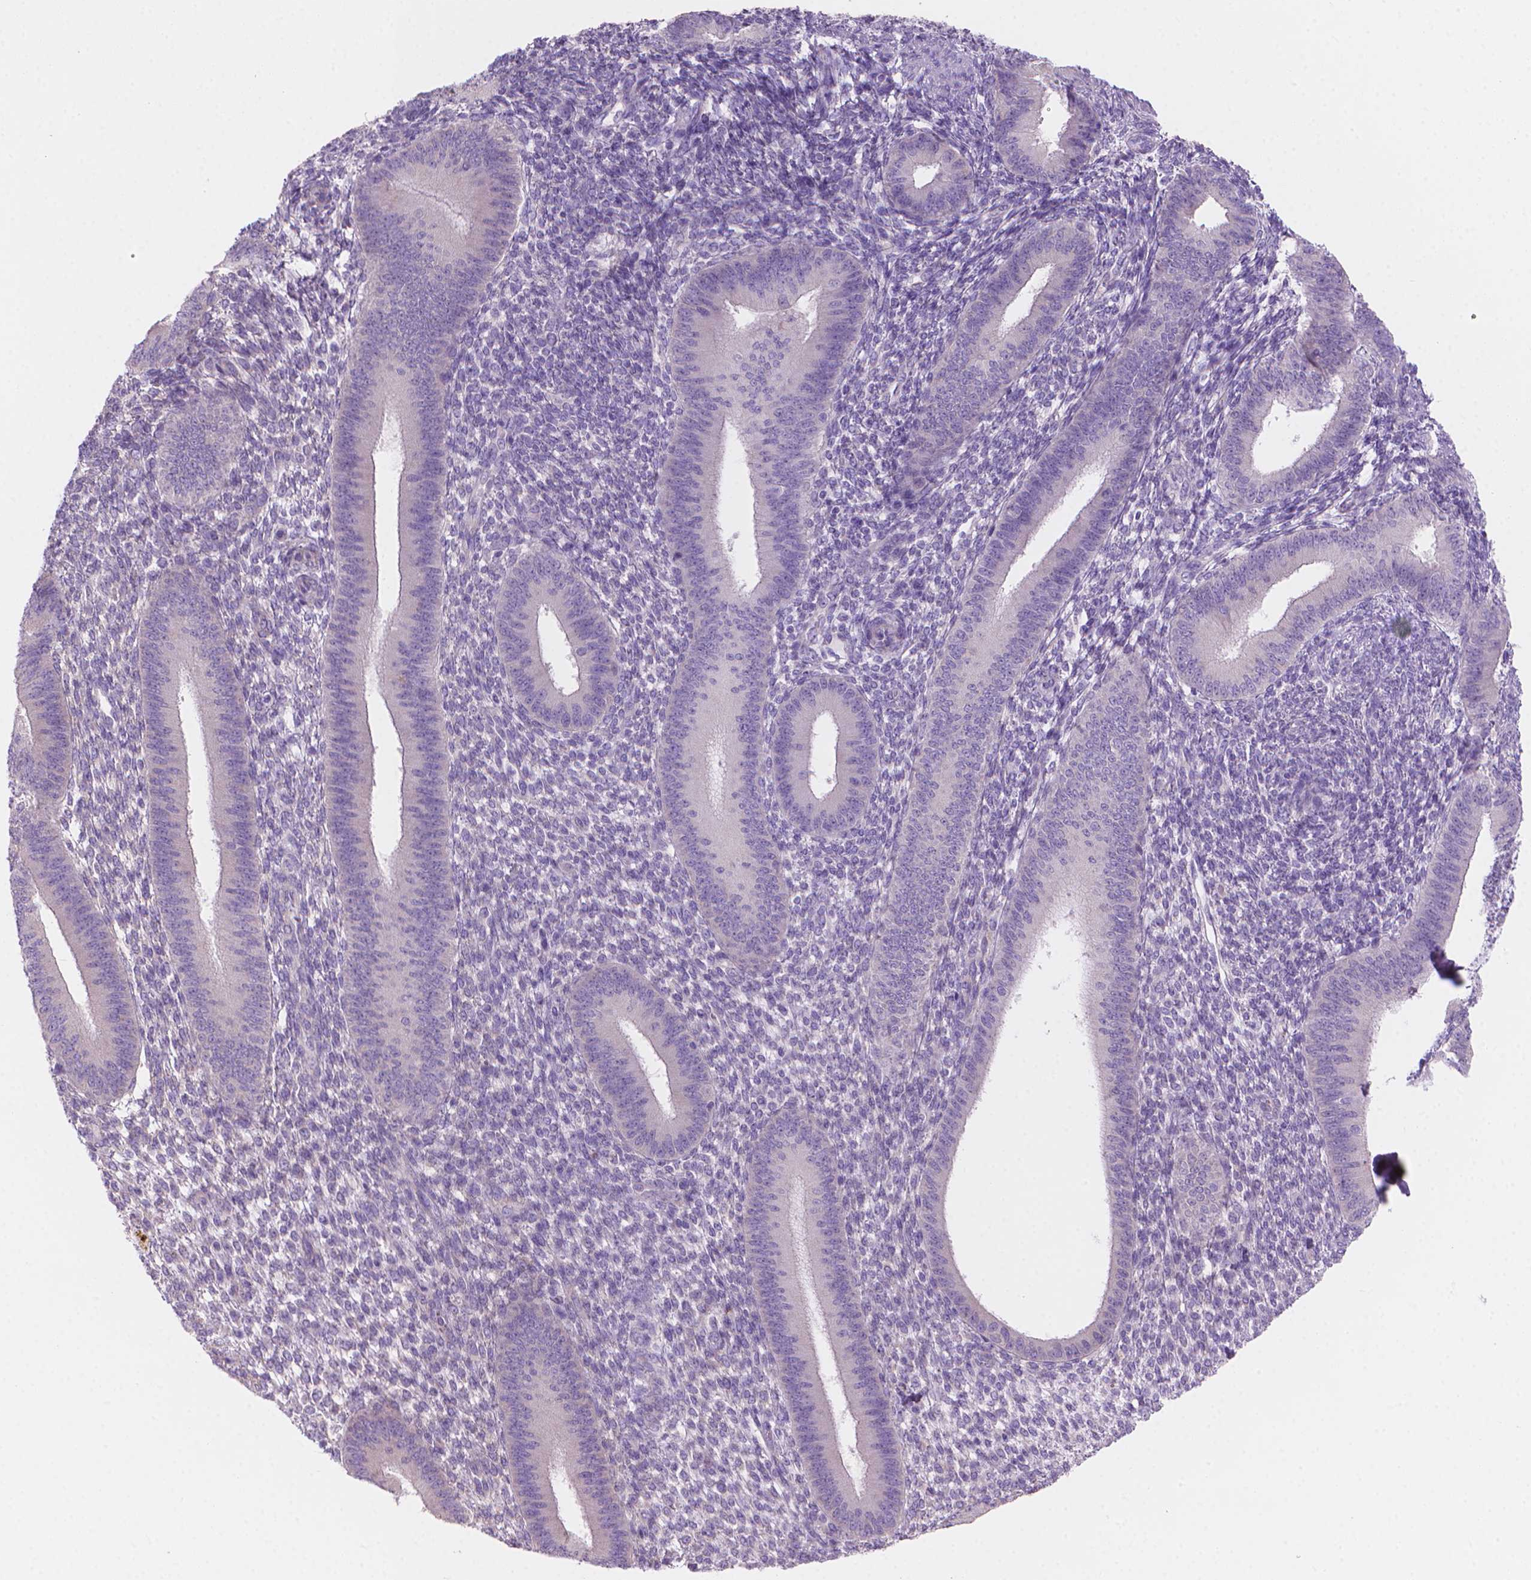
{"staining": {"intensity": "negative", "quantity": "none", "location": "none"}, "tissue": "endometrium", "cell_type": "Cells in endometrial stroma", "image_type": "normal", "snomed": [{"axis": "morphology", "description": "Normal tissue, NOS"}, {"axis": "topography", "description": "Endometrium"}], "caption": "Human endometrium stained for a protein using IHC demonstrates no staining in cells in endometrial stroma.", "gene": "ENSG00000187186", "patient": {"sex": "female", "age": 39}}